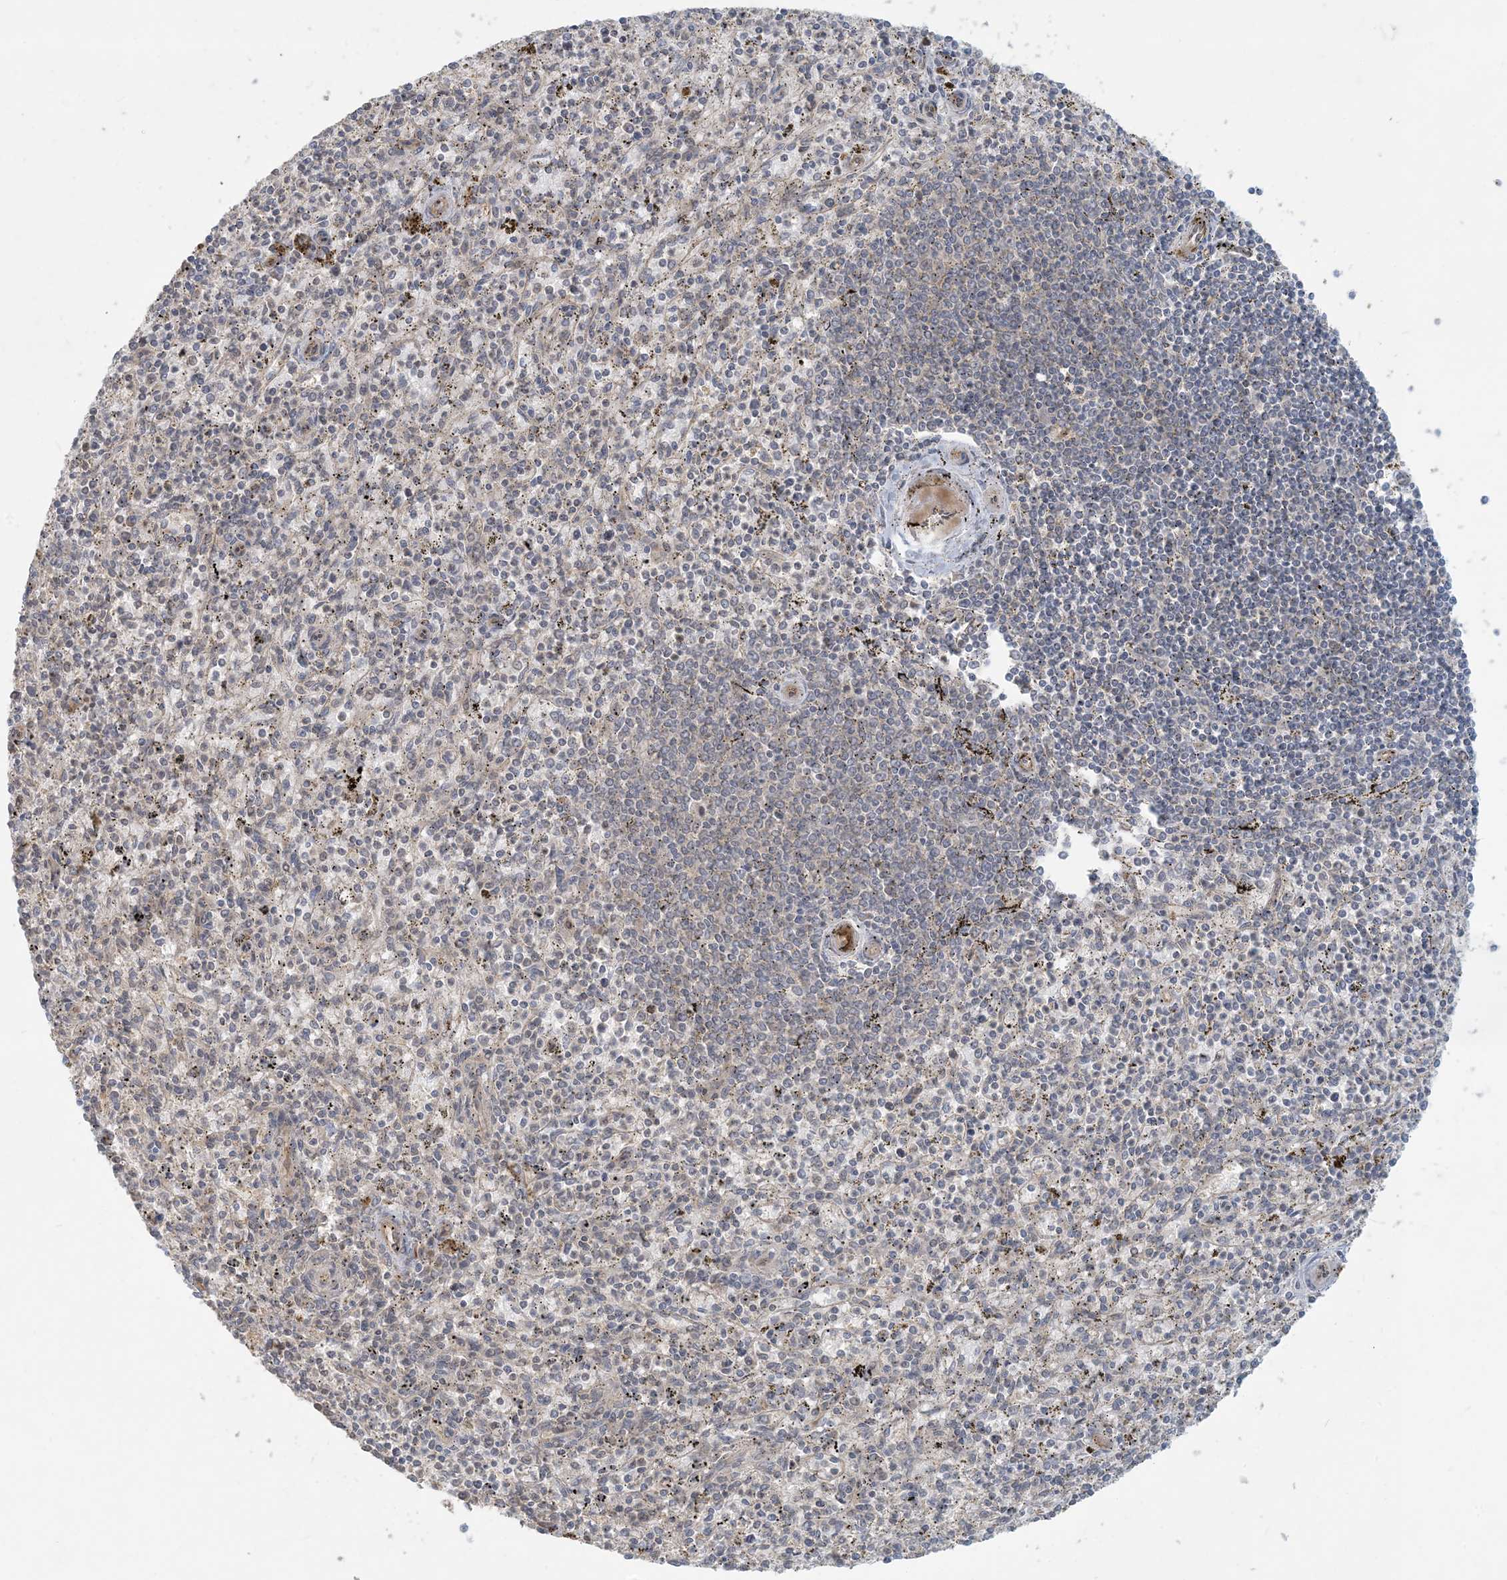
{"staining": {"intensity": "negative", "quantity": "none", "location": "none"}, "tissue": "spleen", "cell_type": "Cells in red pulp", "image_type": "normal", "snomed": [{"axis": "morphology", "description": "Normal tissue, NOS"}, {"axis": "topography", "description": "Spleen"}], "caption": "Immunohistochemical staining of normal spleen displays no significant staining in cells in red pulp.", "gene": "BCORL1", "patient": {"sex": "male", "age": 72}}